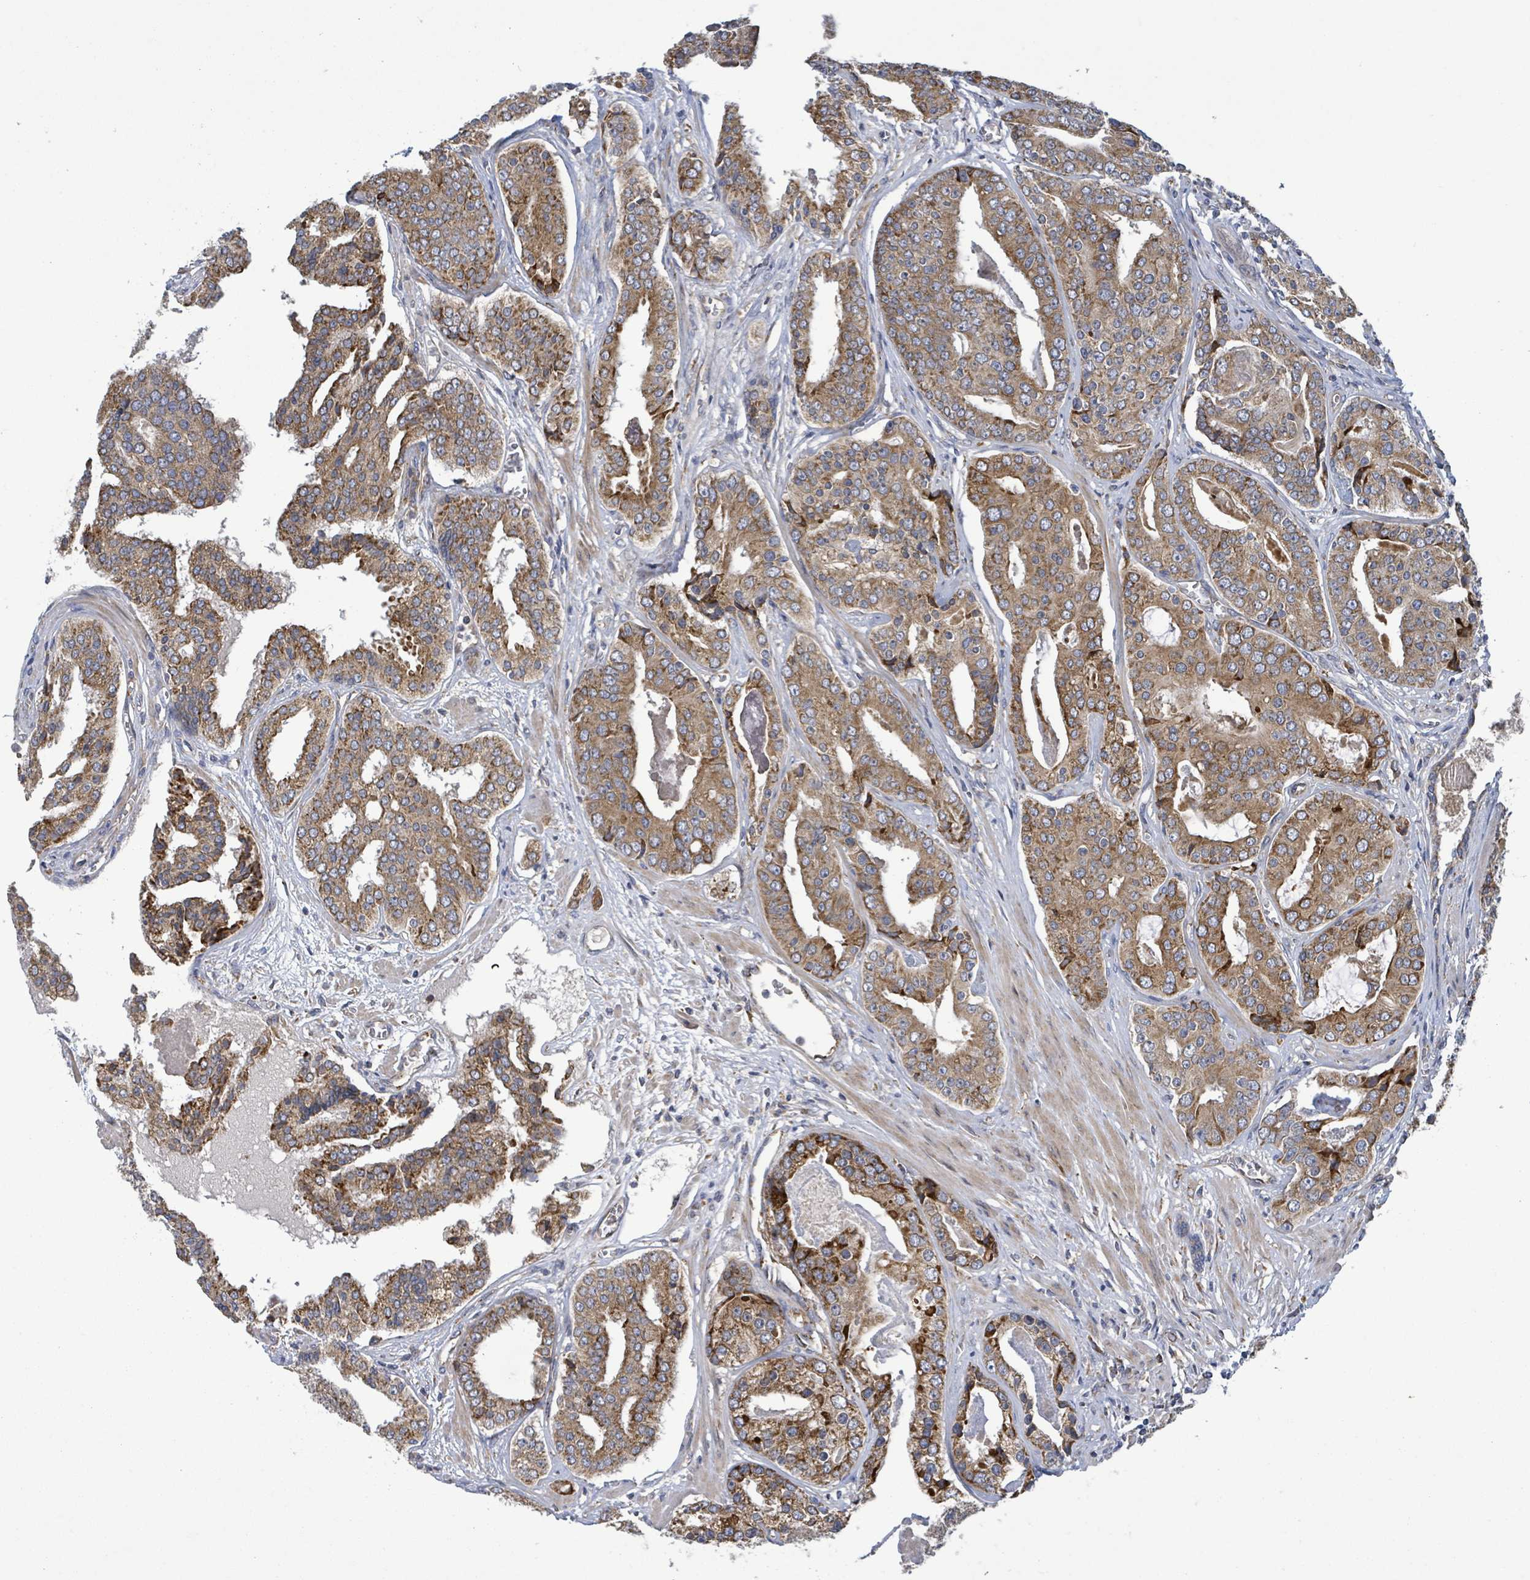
{"staining": {"intensity": "moderate", "quantity": ">75%", "location": "cytoplasmic/membranous"}, "tissue": "prostate cancer", "cell_type": "Tumor cells", "image_type": "cancer", "snomed": [{"axis": "morphology", "description": "Adenocarcinoma, High grade"}, {"axis": "topography", "description": "Prostate"}], "caption": "Immunohistochemical staining of prostate cancer (high-grade adenocarcinoma) shows medium levels of moderate cytoplasmic/membranous protein expression in about >75% of tumor cells. (brown staining indicates protein expression, while blue staining denotes nuclei).", "gene": "NOMO1", "patient": {"sex": "male", "age": 71}}